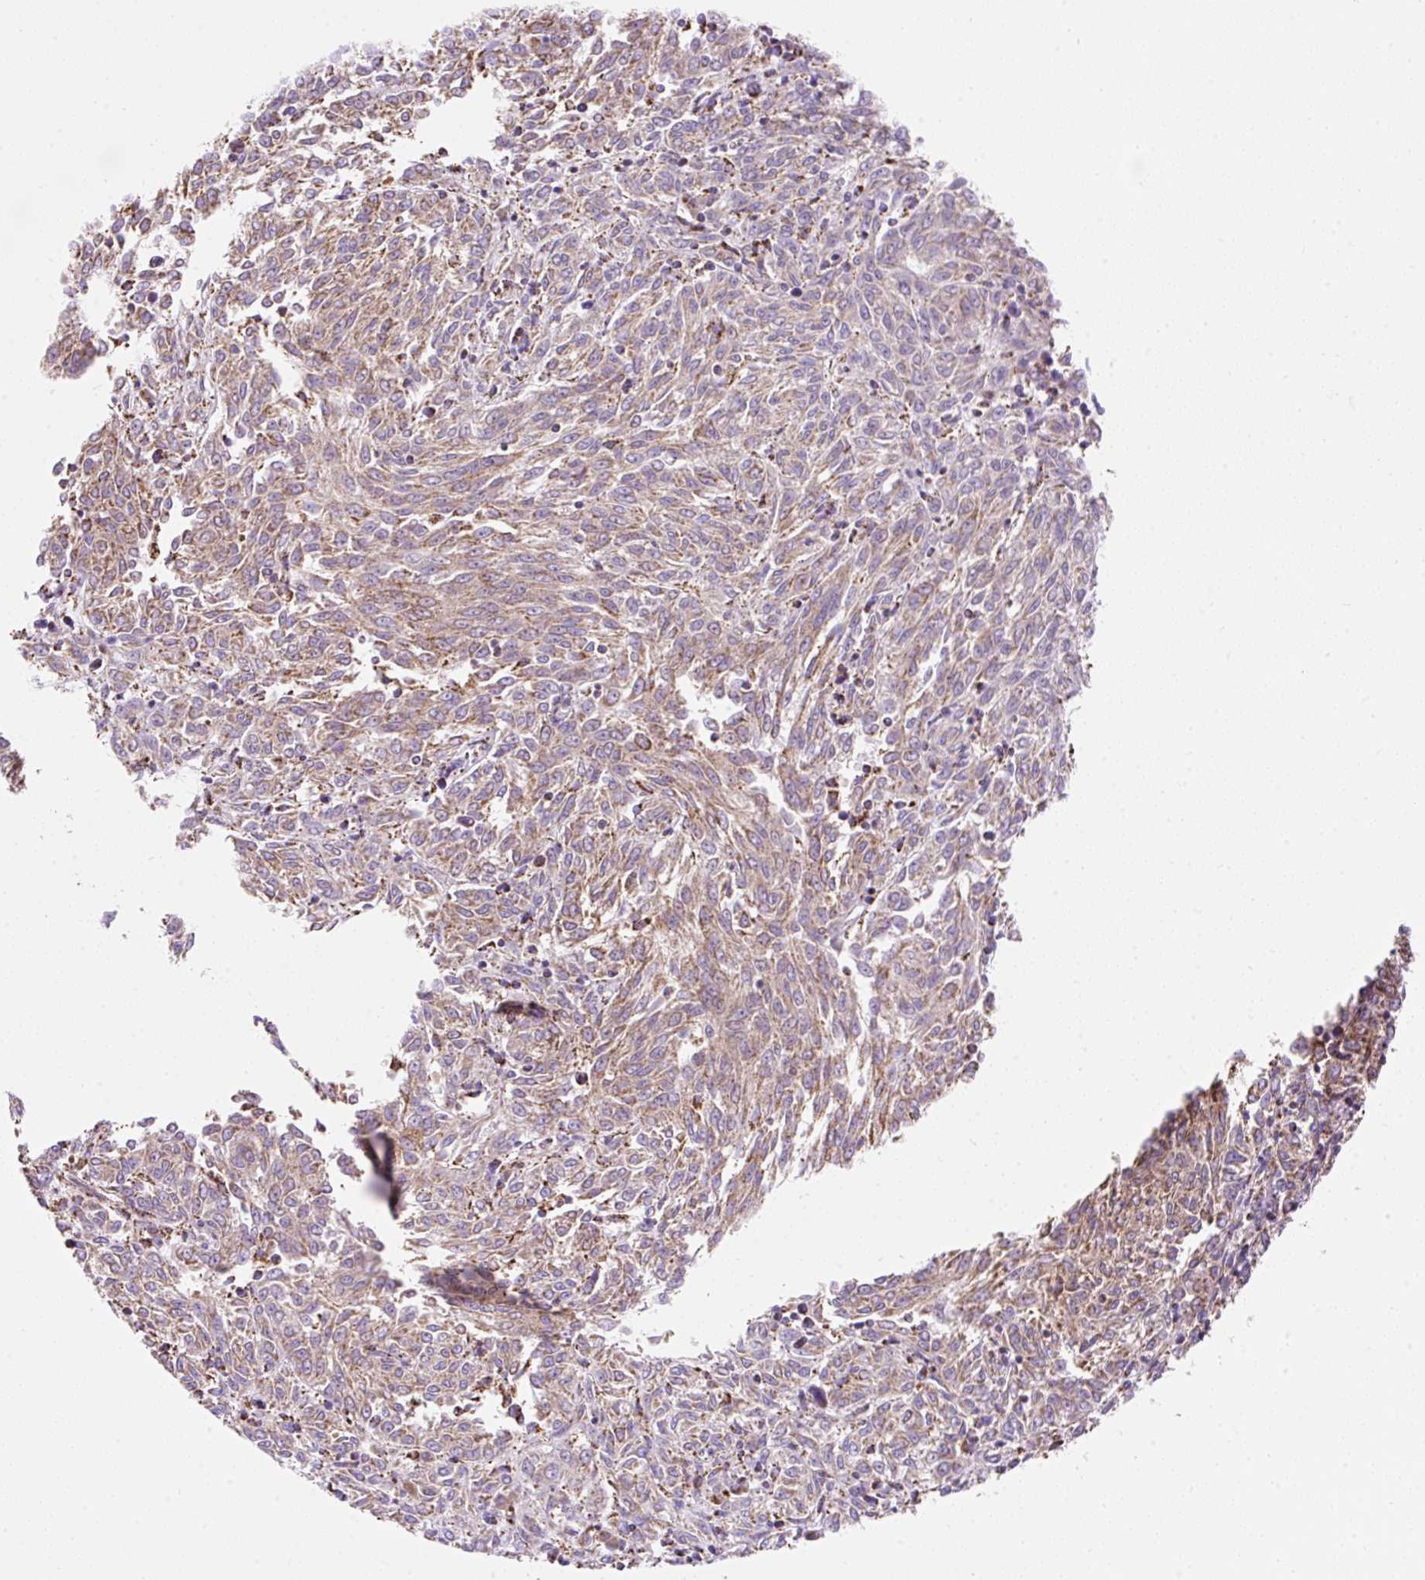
{"staining": {"intensity": "moderate", "quantity": ">75%", "location": "cytoplasmic/membranous"}, "tissue": "melanoma", "cell_type": "Tumor cells", "image_type": "cancer", "snomed": [{"axis": "morphology", "description": "Malignant melanoma, NOS"}, {"axis": "topography", "description": "Skin"}], "caption": "Protein expression analysis of melanoma demonstrates moderate cytoplasmic/membranous staining in about >75% of tumor cells. (IHC, brightfield microscopy, high magnification).", "gene": "DAAM2", "patient": {"sex": "female", "age": 72}}